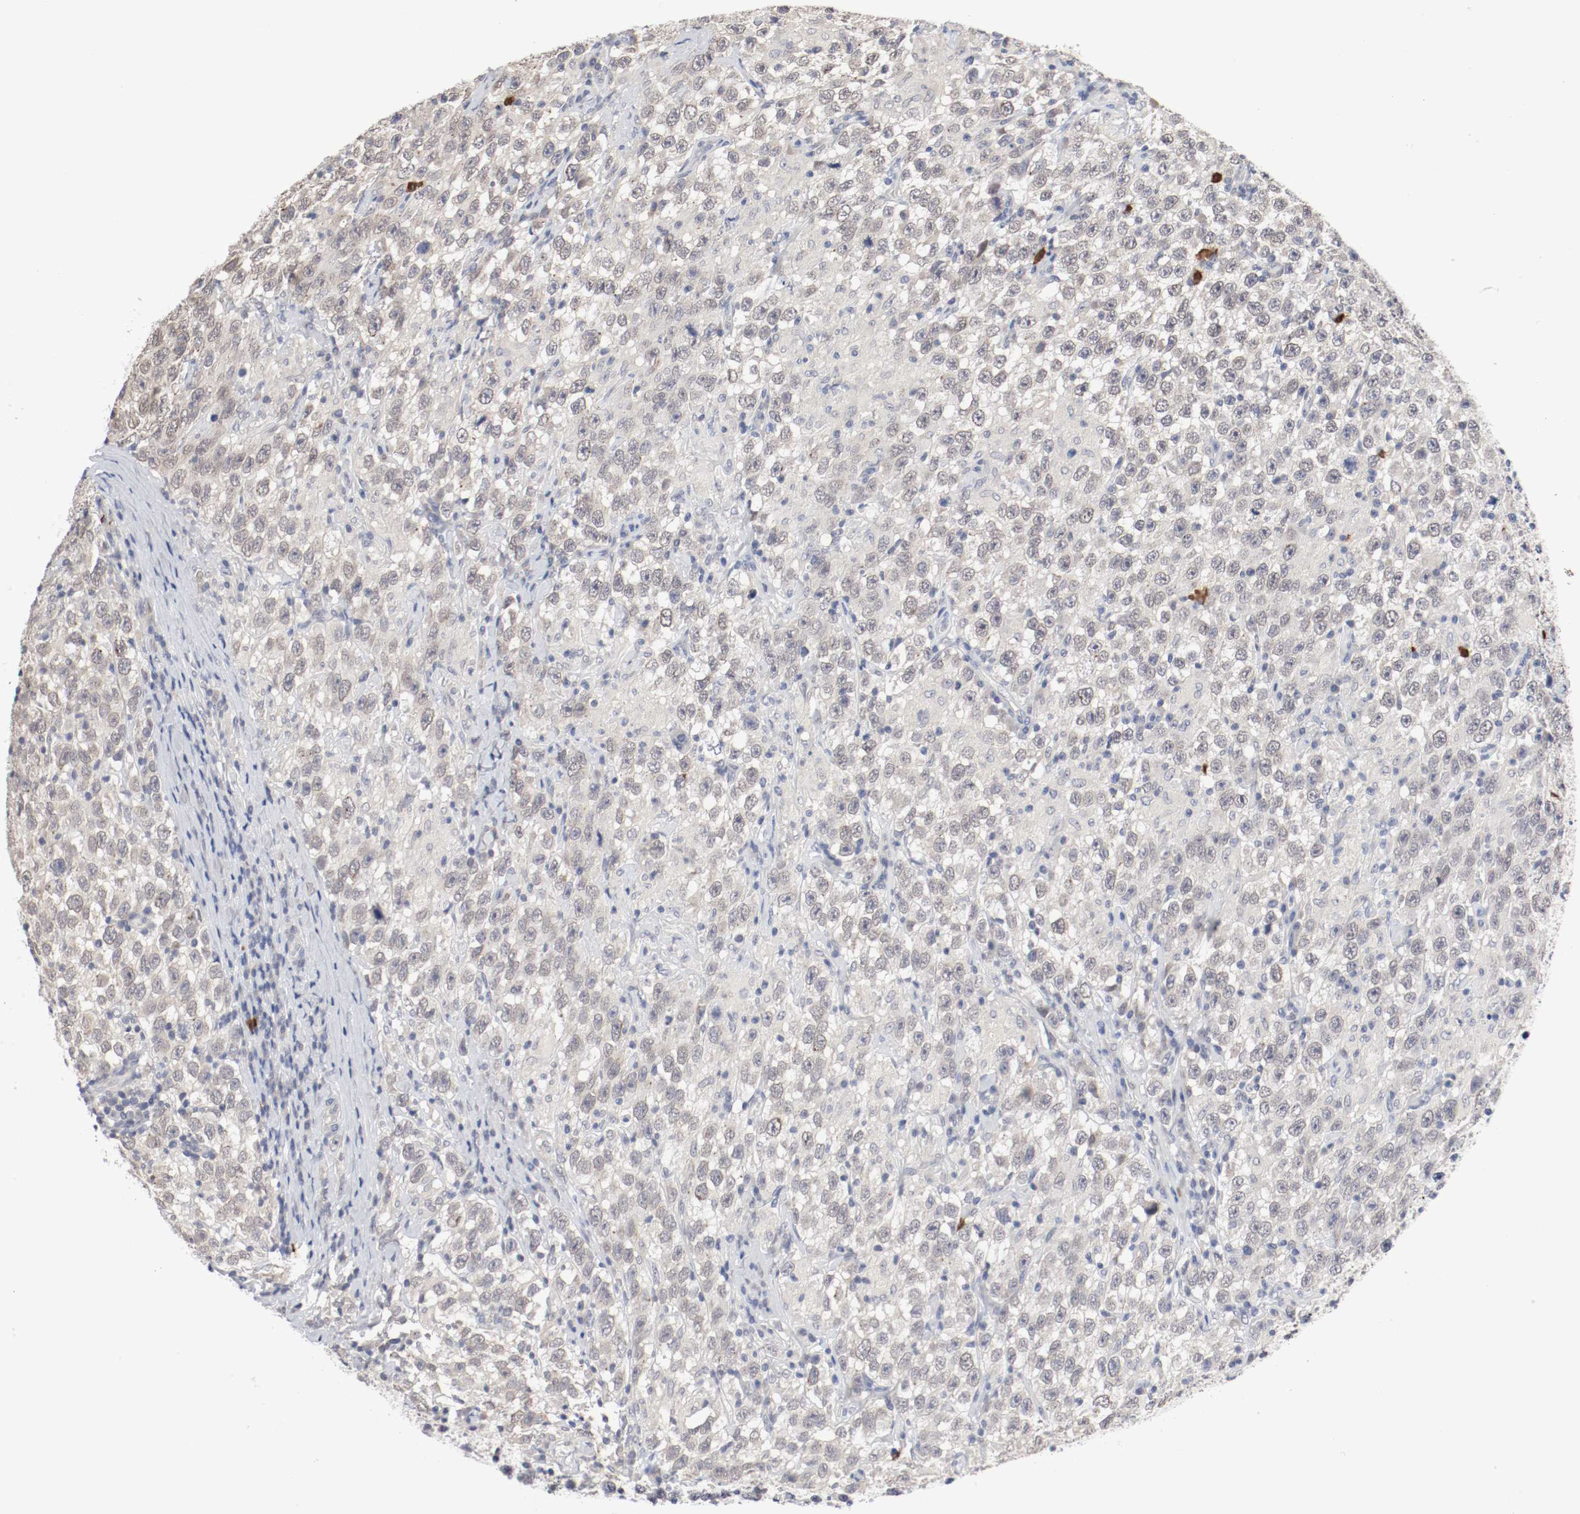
{"staining": {"intensity": "negative", "quantity": "none", "location": "none"}, "tissue": "testis cancer", "cell_type": "Tumor cells", "image_type": "cancer", "snomed": [{"axis": "morphology", "description": "Seminoma, NOS"}, {"axis": "topography", "description": "Testis"}], "caption": "This is an immunohistochemistry (IHC) image of human seminoma (testis). There is no expression in tumor cells.", "gene": "CEBPE", "patient": {"sex": "male", "age": 41}}